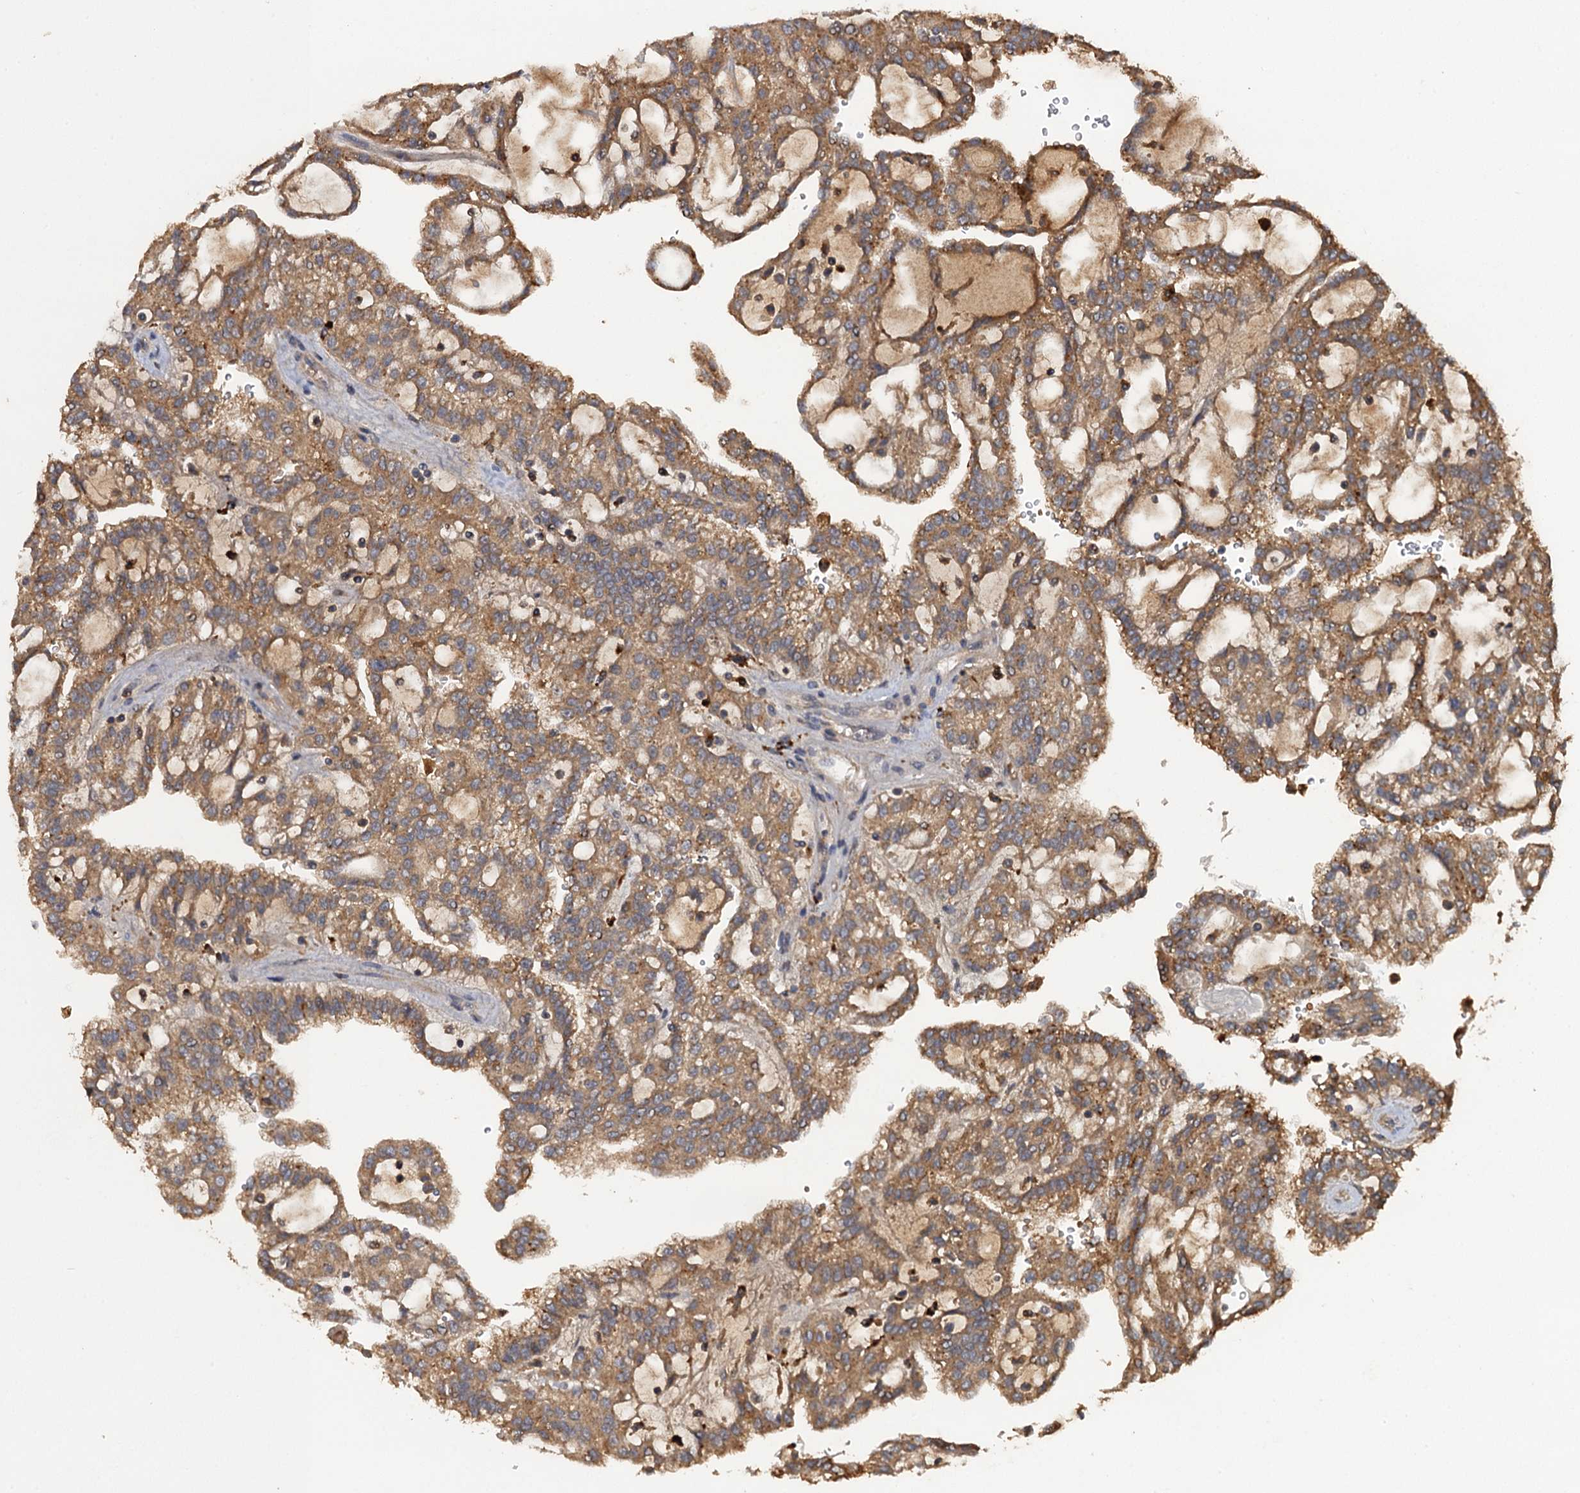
{"staining": {"intensity": "strong", "quantity": ">75%", "location": "cytoplasmic/membranous"}, "tissue": "renal cancer", "cell_type": "Tumor cells", "image_type": "cancer", "snomed": [{"axis": "morphology", "description": "Adenocarcinoma, NOS"}, {"axis": "topography", "description": "Kidney"}], "caption": "A high-resolution histopathology image shows IHC staining of adenocarcinoma (renal), which demonstrates strong cytoplasmic/membranous staining in approximately >75% of tumor cells. Ihc stains the protein of interest in brown and the nuclei are stained blue.", "gene": "HAPLN3", "patient": {"sex": "male", "age": 63}}